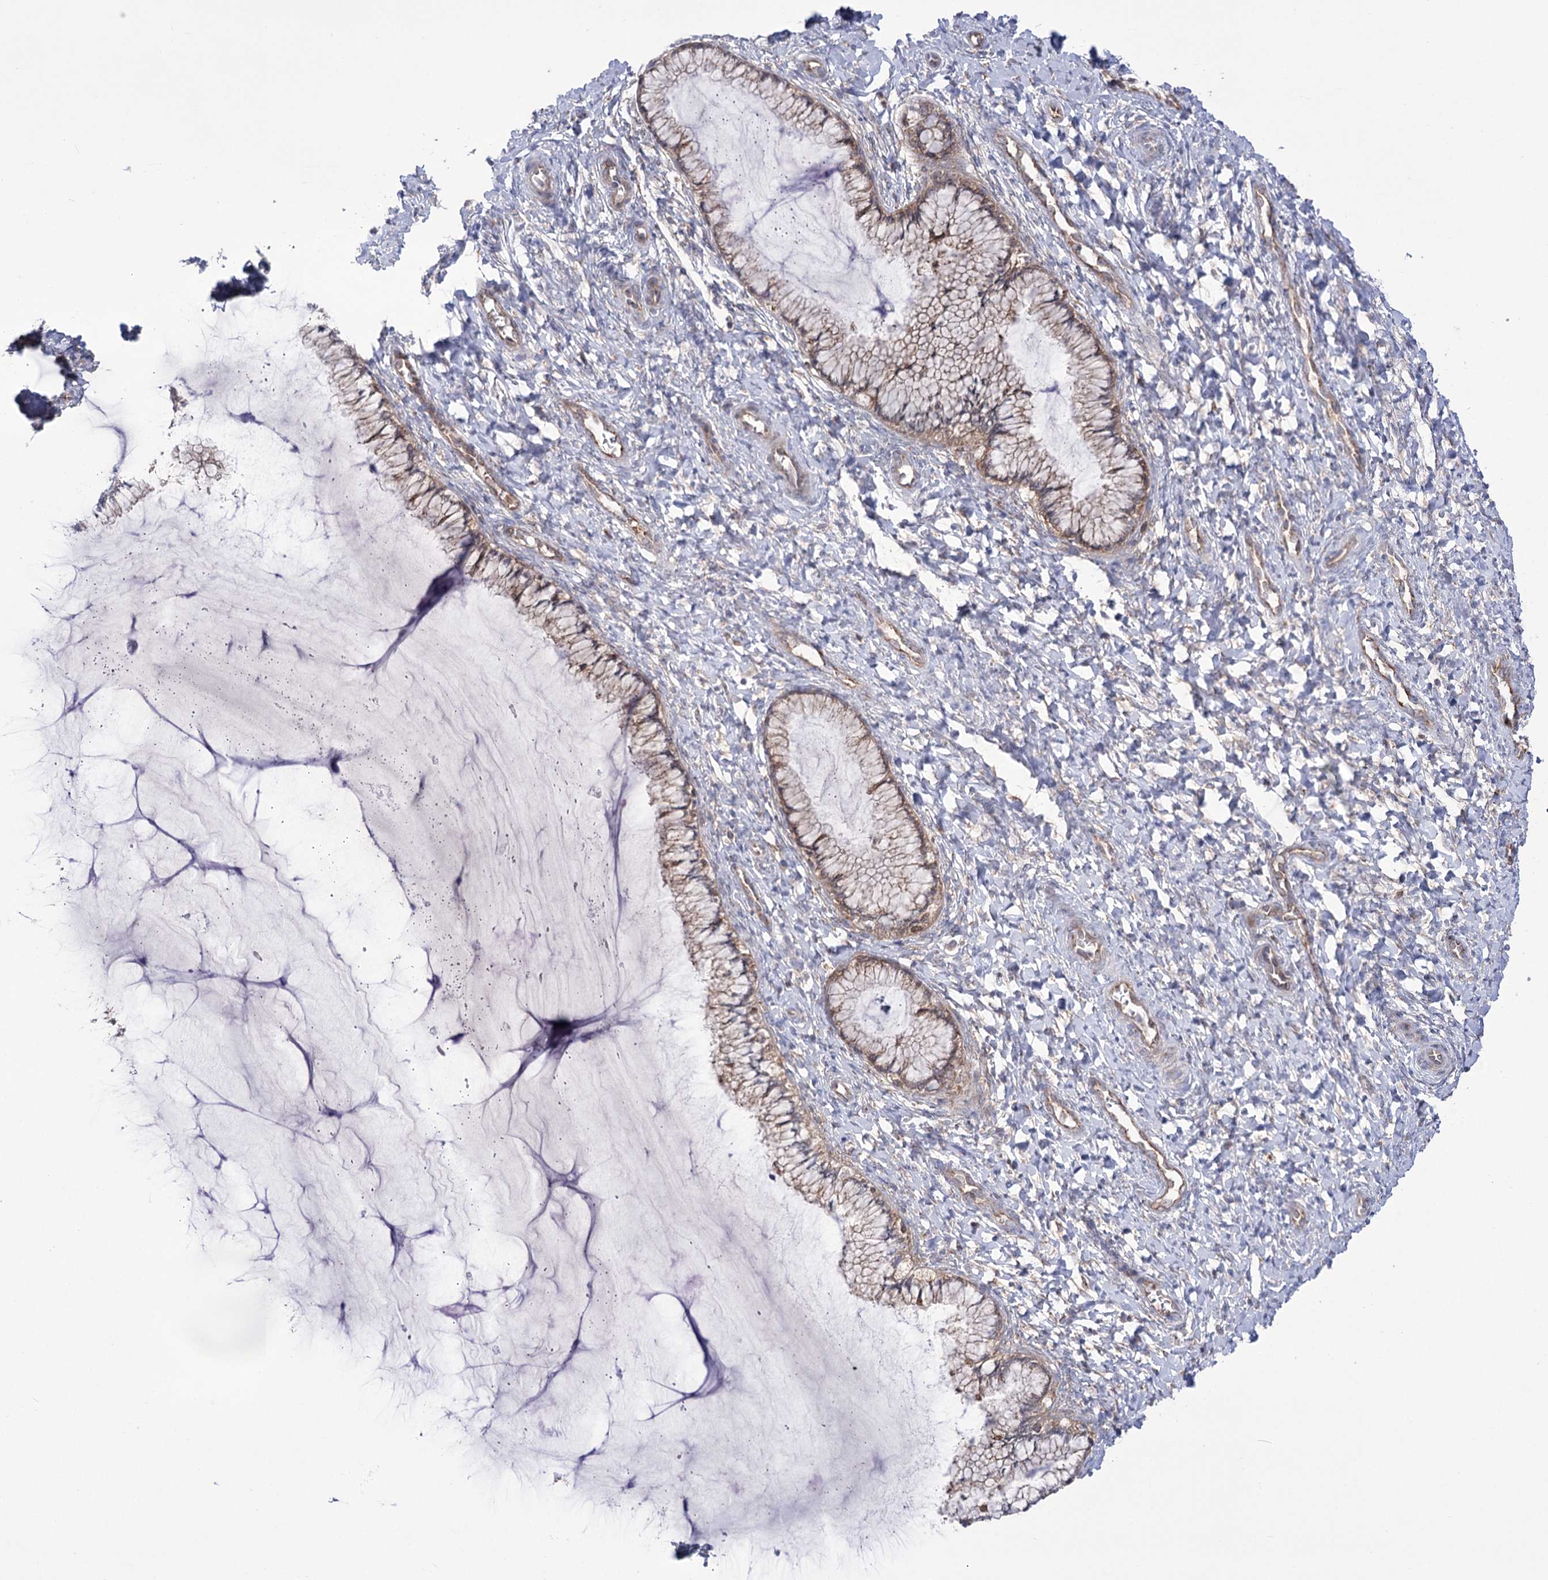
{"staining": {"intensity": "moderate", "quantity": ">75%", "location": "cytoplasmic/membranous"}, "tissue": "cervix", "cell_type": "Glandular cells", "image_type": "normal", "snomed": [{"axis": "morphology", "description": "Normal tissue, NOS"}, {"axis": "morphology", "description": "Adenocarcinoma, NOS"}, {"axis": "topography", "description": "Cervix"}], "caption": "Protein staining by immunohistochemistry (IHC) demonstrates moderate cytoplasmic/membranous expression in approximately >75% of glandular cells in benign cervix.", "gene": "ZNF622", "patient": {"sex": "female", "age": 29}}